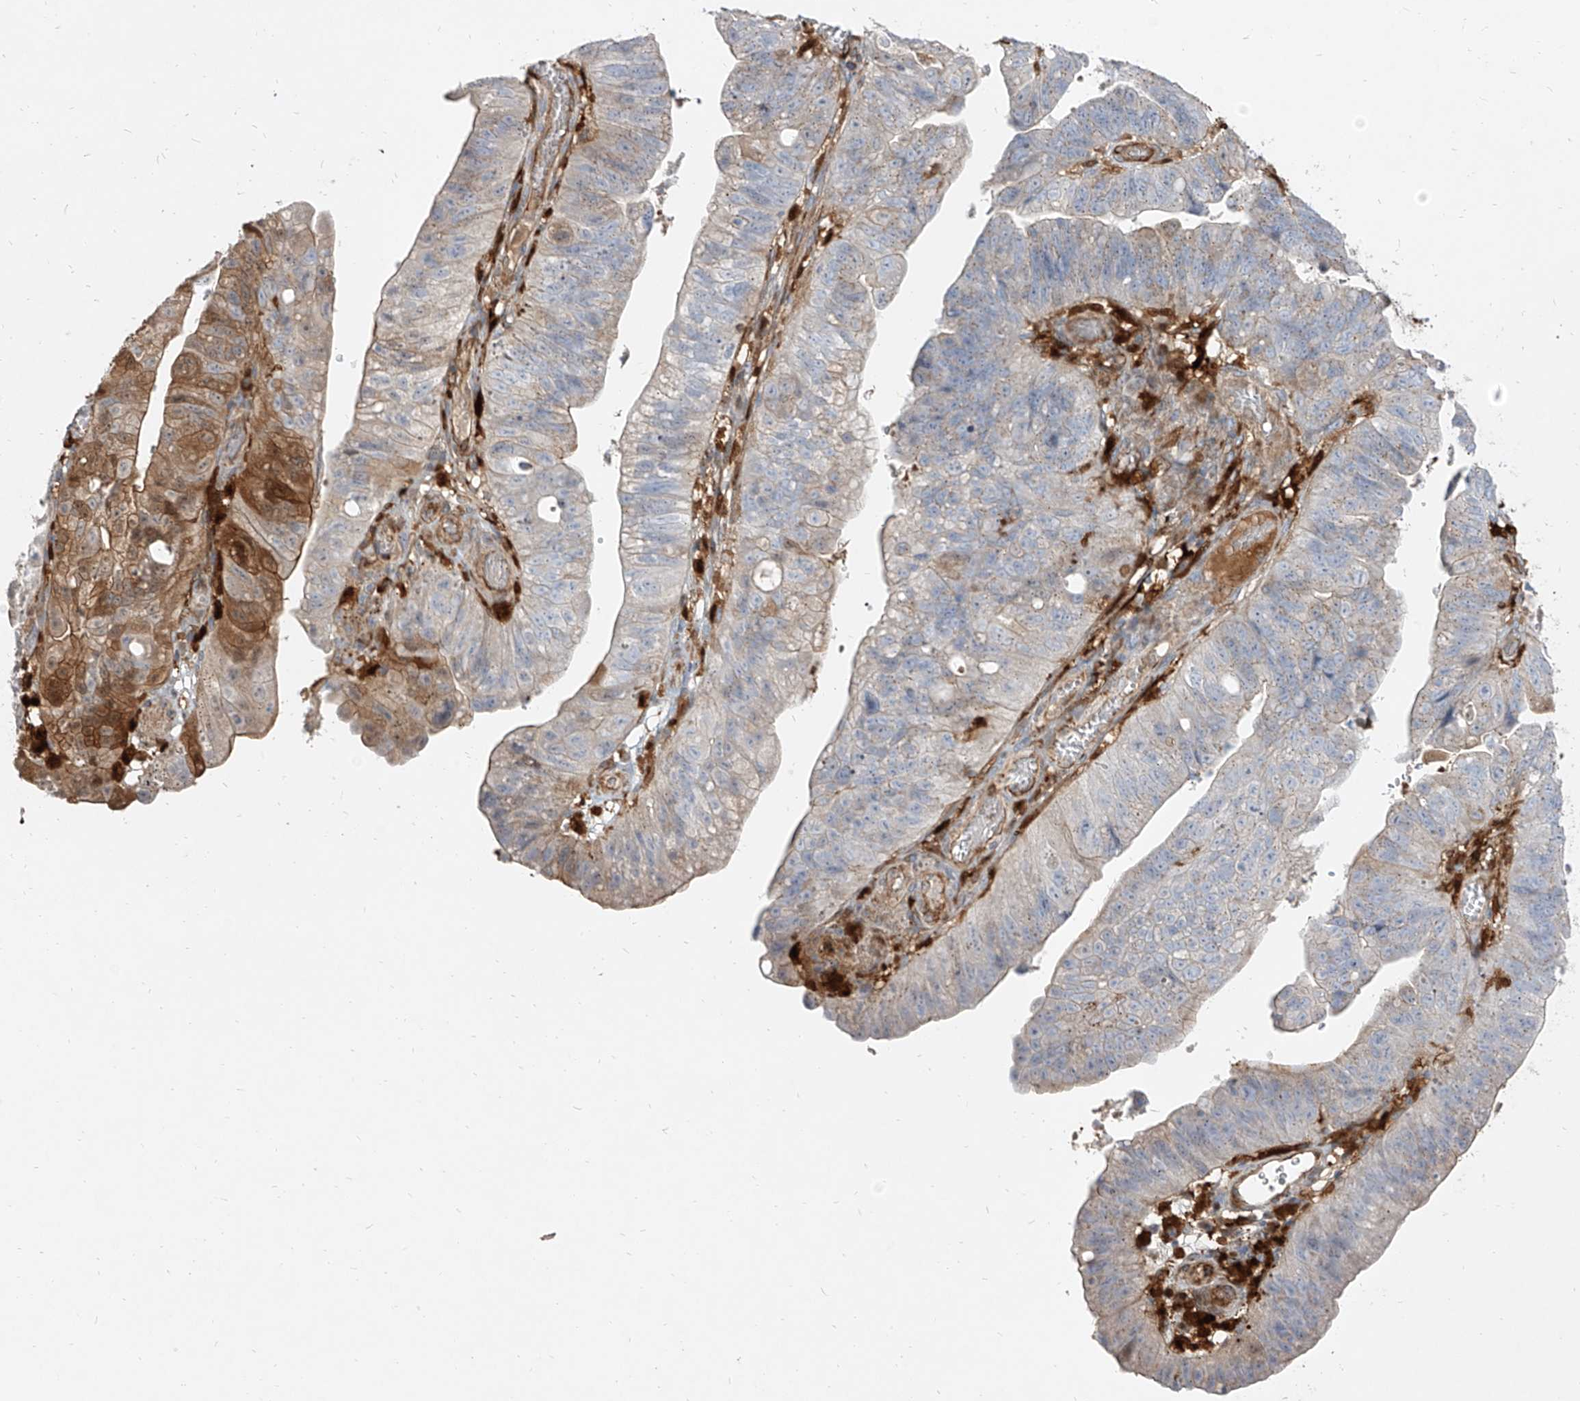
{"staining": {"intensity": "moderate", "quantity": "<25%", "location": "cytoplasmic/membranous"}, "tissue": "stomach cancer", "cell_type": "Tumor cells", "image_type": "cancer", "snomed": [{"axis": "morphology", "description": "Adenocarcinoma, NOS"}, {"axis": "topography", "description": "Stomach"}], "caption": "Moderate cytoplasmic/membranous protein expression is appreciated in about <25% of tumor cells in stomach cancer (adenocarcinoma).", "gene": "KYNU", "patient": {"sex": "male", "age": 59}}